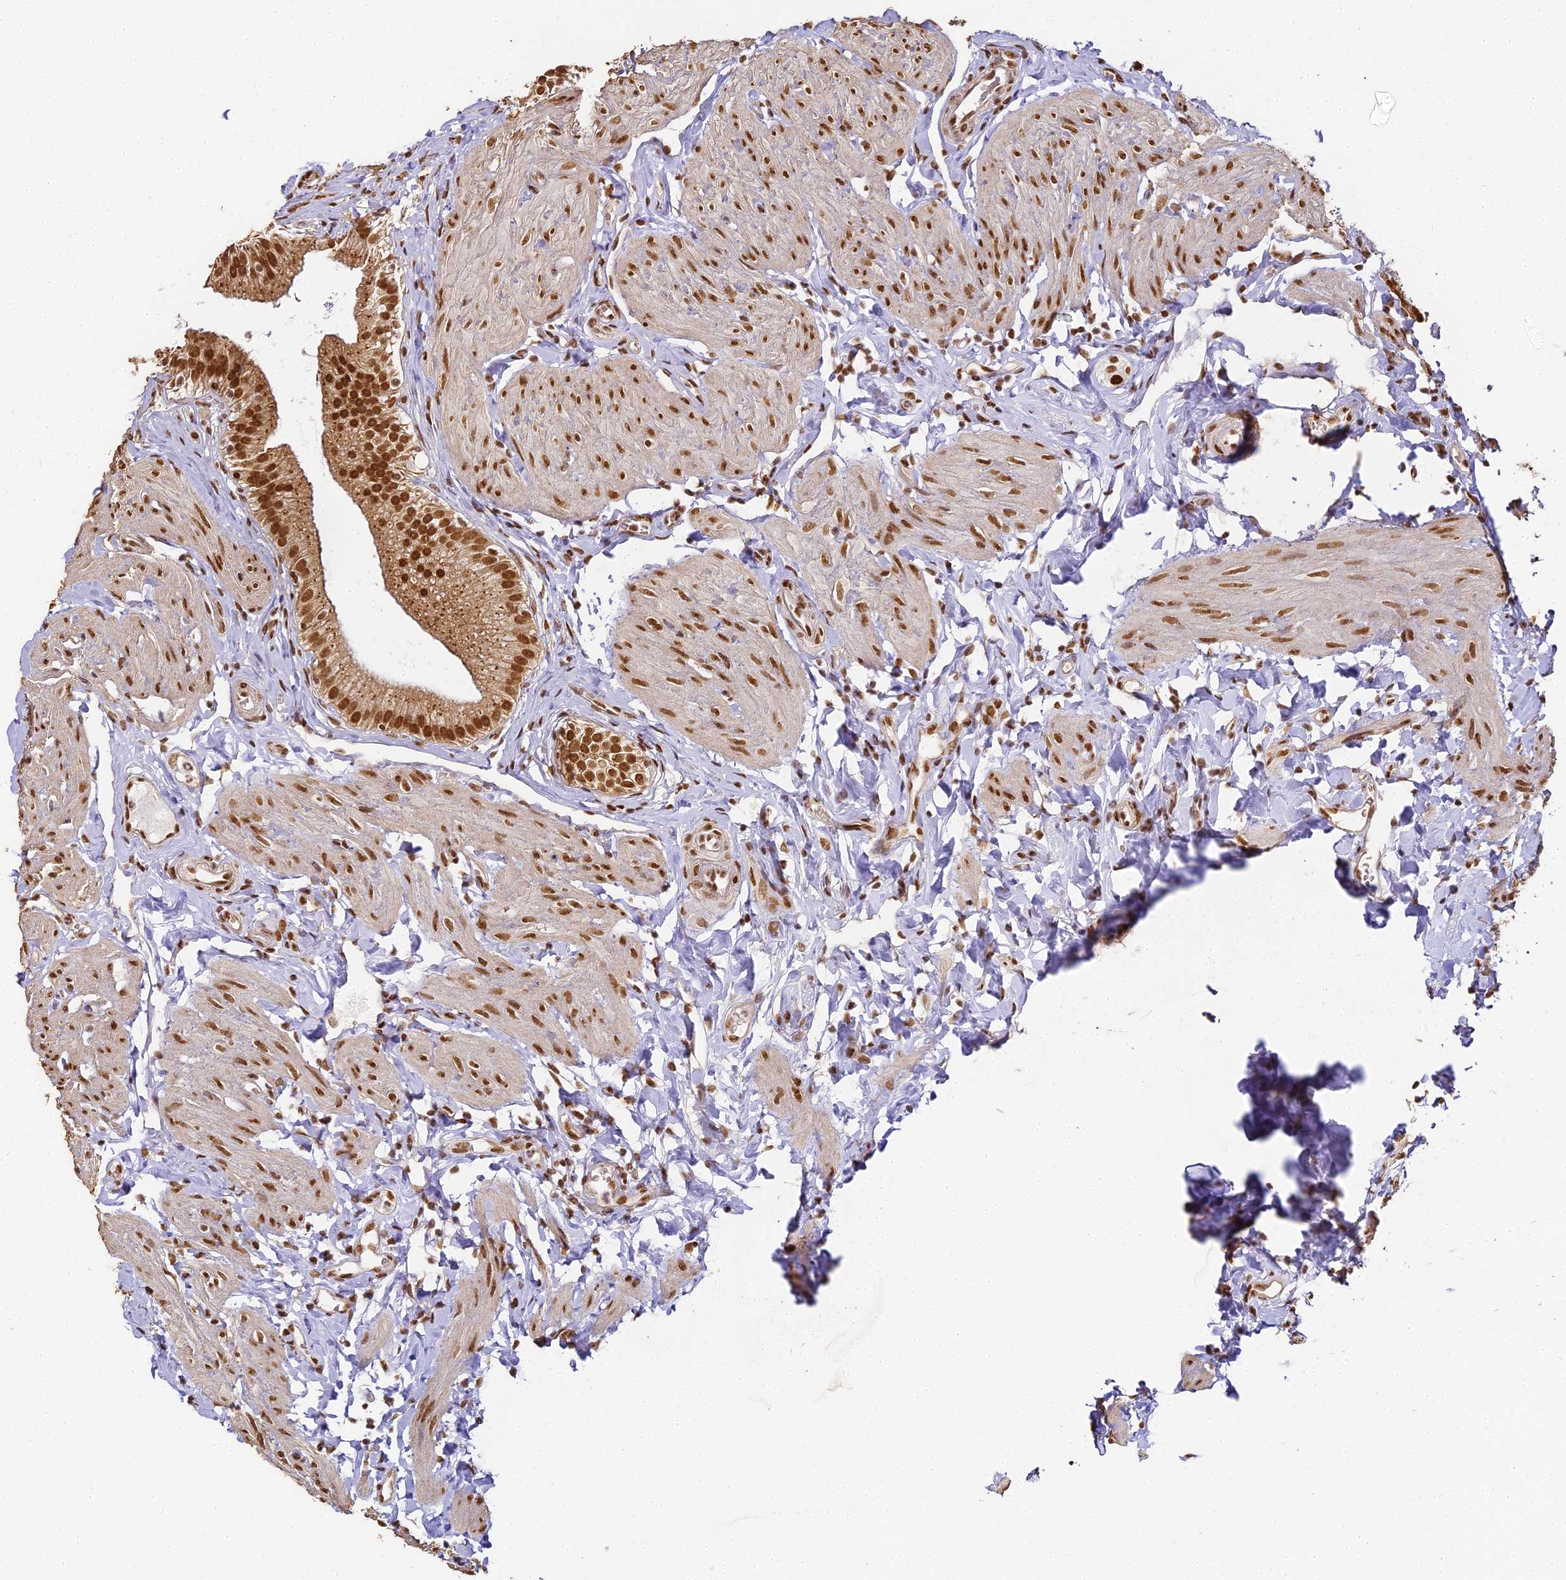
{"staining": {"intensity": "strong", "quantity": ">75%", "location": "cytoplasmic/membranous,nuclear"}, "tissue": "gallbladder", "cell_type": "Glandular cells", "image_type": "normal", "snomed": [{"axis": "morphology", "description": "Normal tissue, NOS"}, {"axis": "topography", "description": "Gallbladder"}], "caption": "Glandular cells exhibit high levels of strong cytoplasmic/membranous,nuclear expression in about >75% of cells in unremarkable gallbladder. Using DAB (3,3'-diaminobenzidine) (brown) and hematoxylin (blue) stains, captured at high magnification using brightfield microscopy.", "gene": "HNRNPA1", "patient": {"sex": "female", "age": 47}}